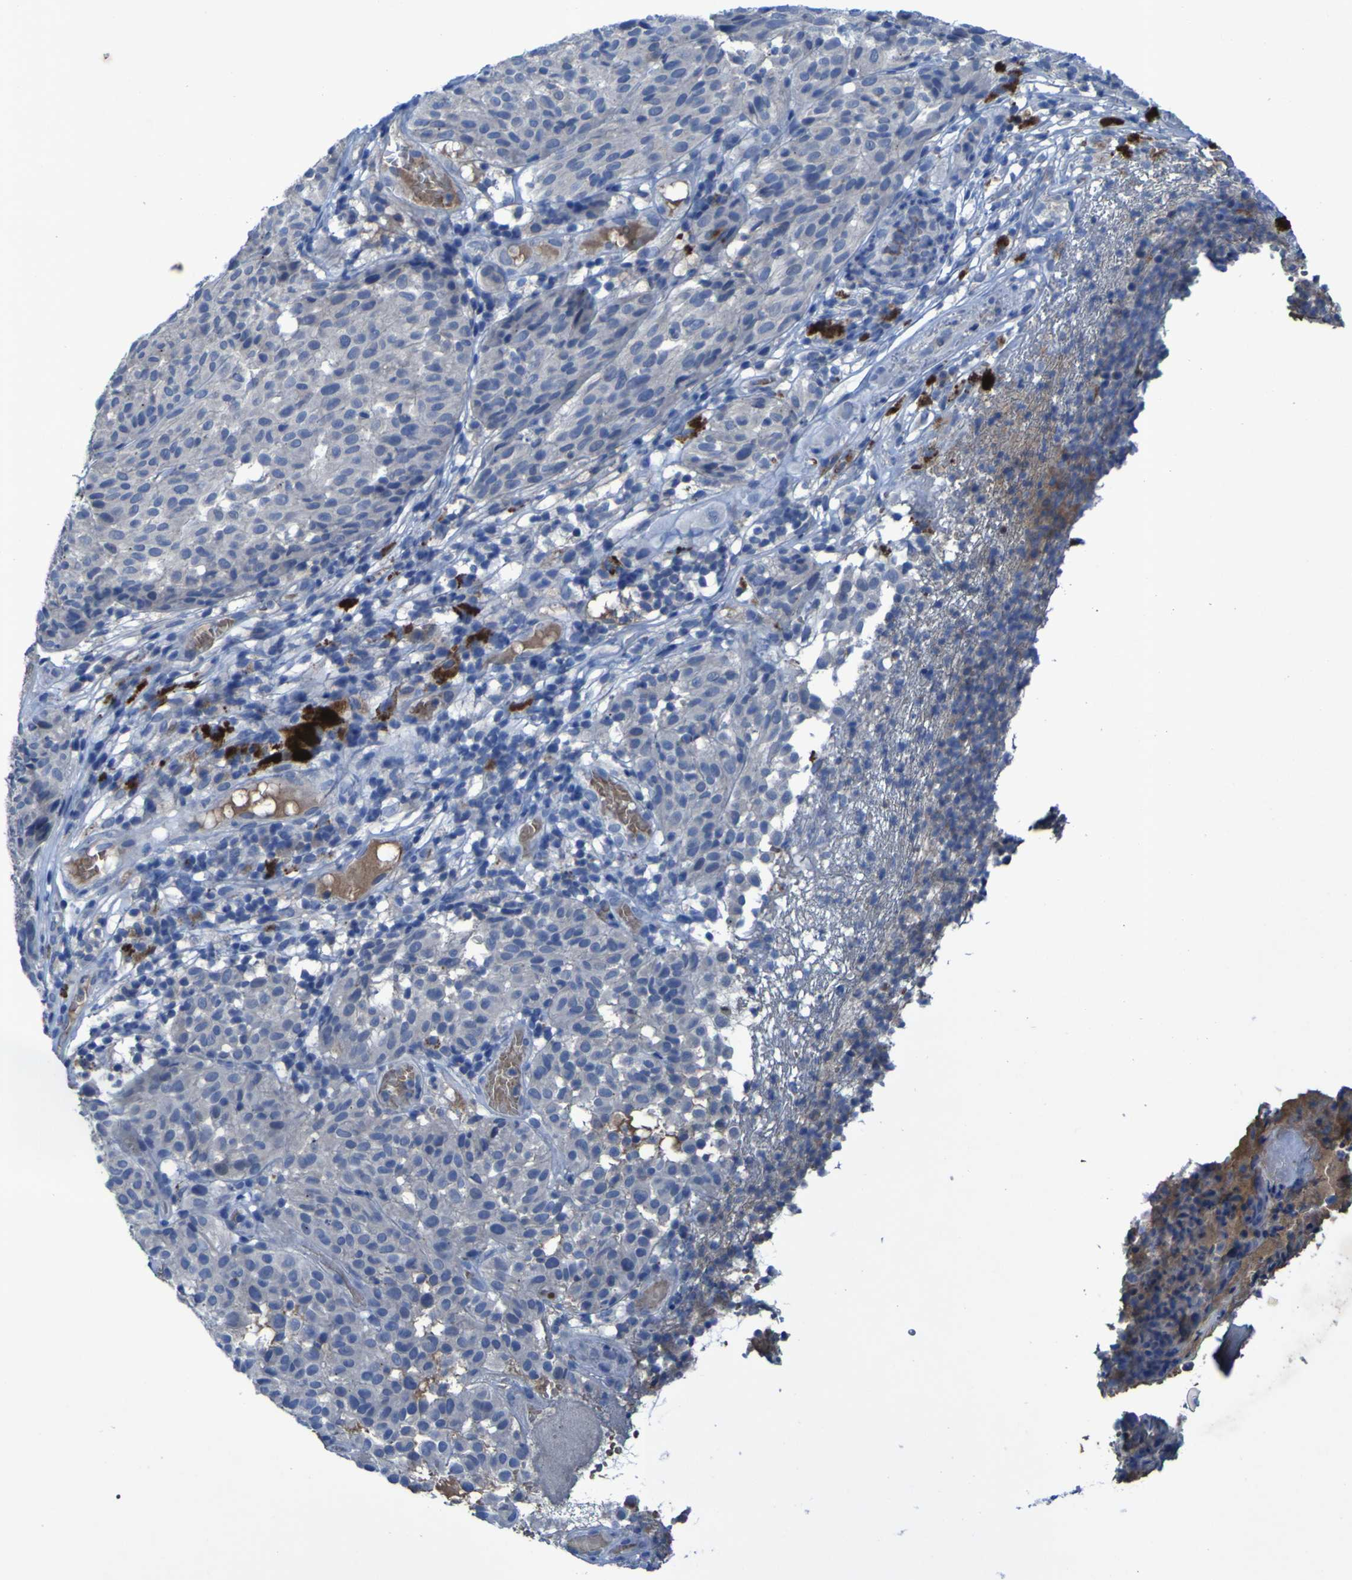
{"staining": {"intensity": "negative", "quantity": "none", "location": "none"}, "tissue": "melanoma", "cell_type": "Tumor cells", "image_type": "cancer", "snomed": [{"axis": "morphology", "description": "Malignant melanoma, NOS"}, {"axis": "topography", "description": "Skin"}], "caption": "High power microscopy histopathology image of an immunohistochemistry (IHC) histopathology image of malignant melanoma, revealing no significant positivity in tumor cells. (DAB (3,3'-diaminobenzidine) immunohistochemistry, high magnification).", "gene": "SGK2", "patient": {"sex": "female", "age": 46}}